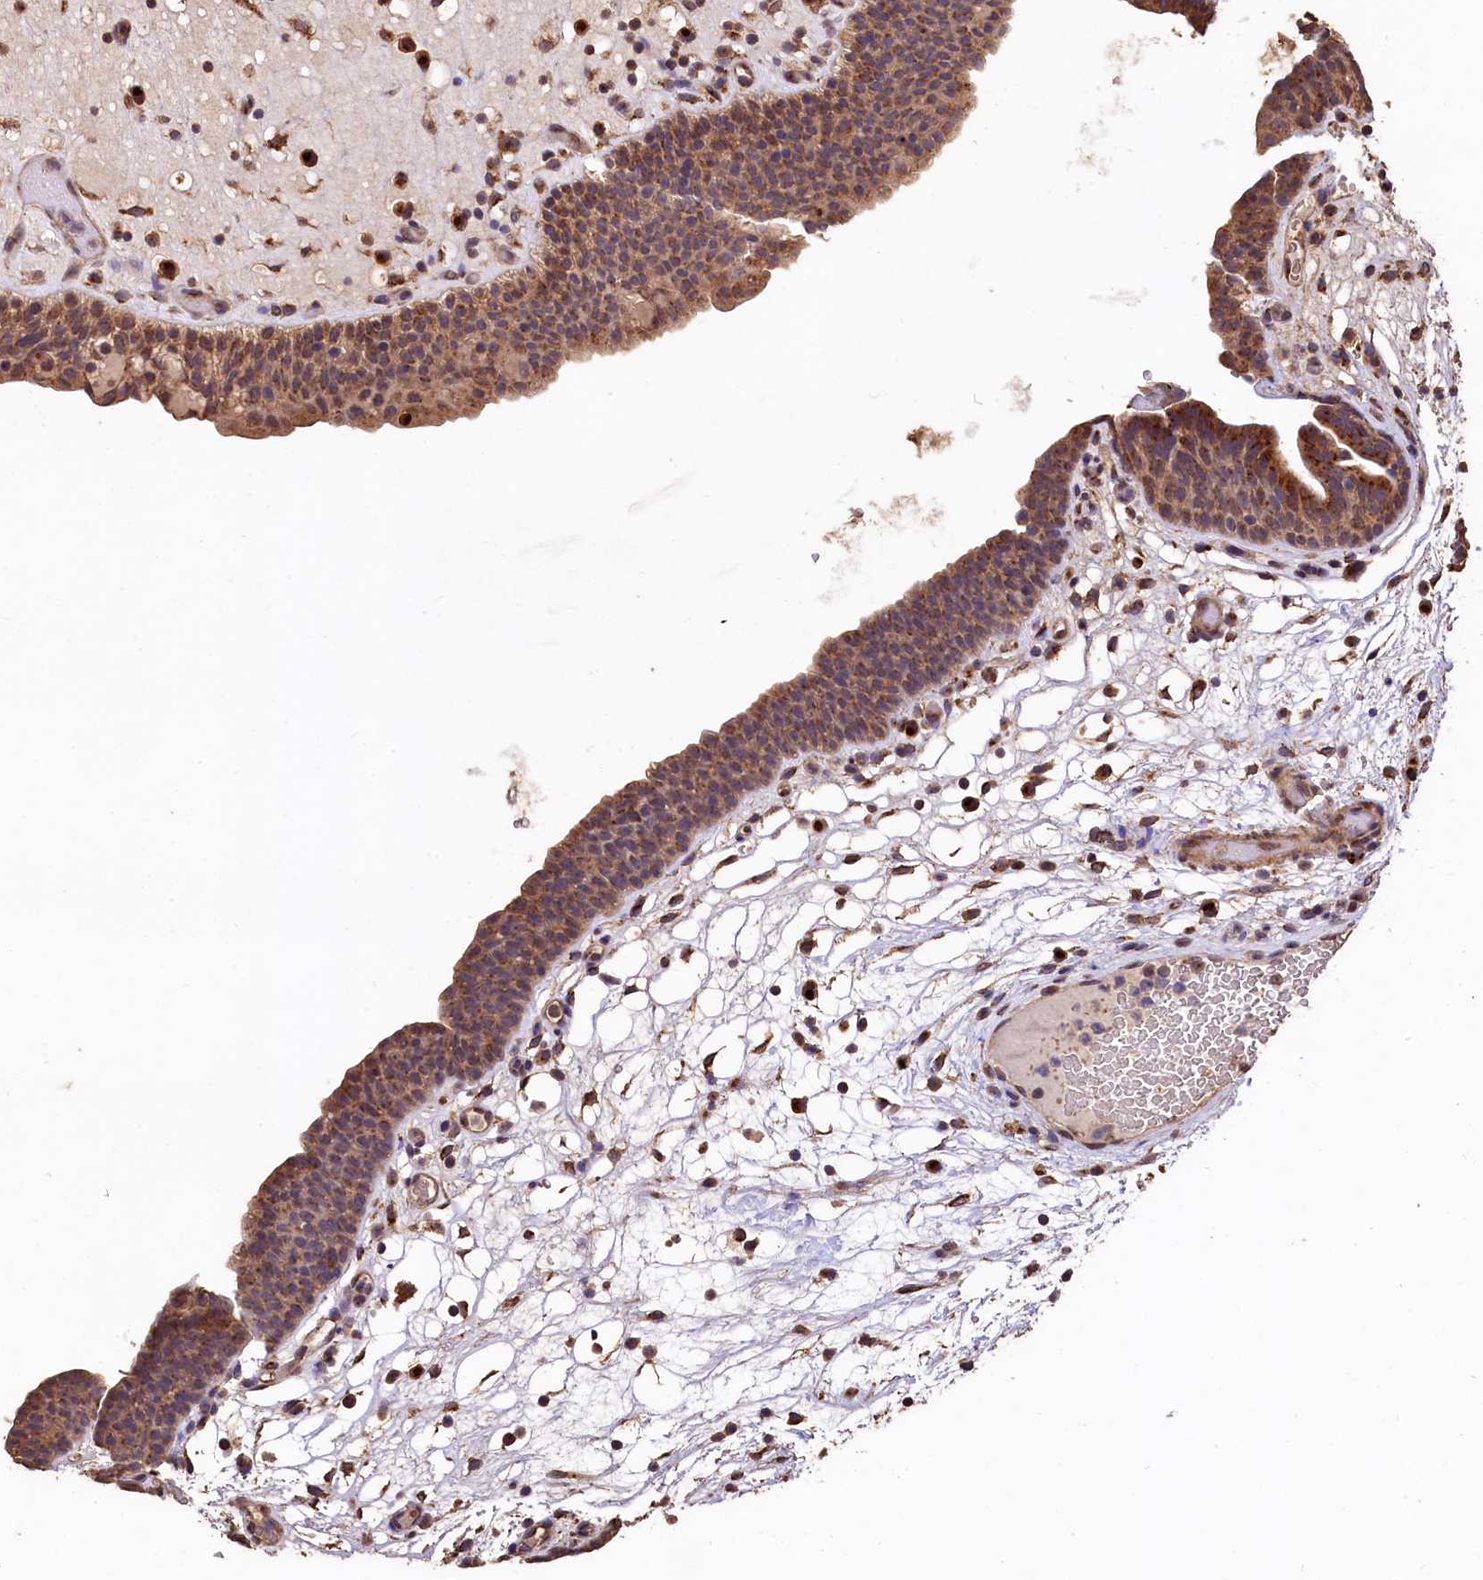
{"staining": {"intensity": "moderate", "quantity": ">75%", "location": "cytoplasmic/membranous"}, "tissue": "urinary bladder", "cell_type": "Urothelial cells", "image_type": "normal", "snomed": [{"axis": "morphology", "description": "Normal tissue, NOS"}, {"axis": "topography", "description": "Urinary bladder"}], "caption": "Immunohistochemistry staining of unremarkable urinary bladder, which reveals medium levels of moderate cytoplasmic/membranous expression in about >75% of urothelial cells indicating moderate cytoplasmic/membranous protein positivity. The staining was performed using DAB (brown) for protein detection and nuclei were counterstained in hematoxylin (blue).", "gene": "LSM4", "patient": {"sex": "male", "age": 71}}